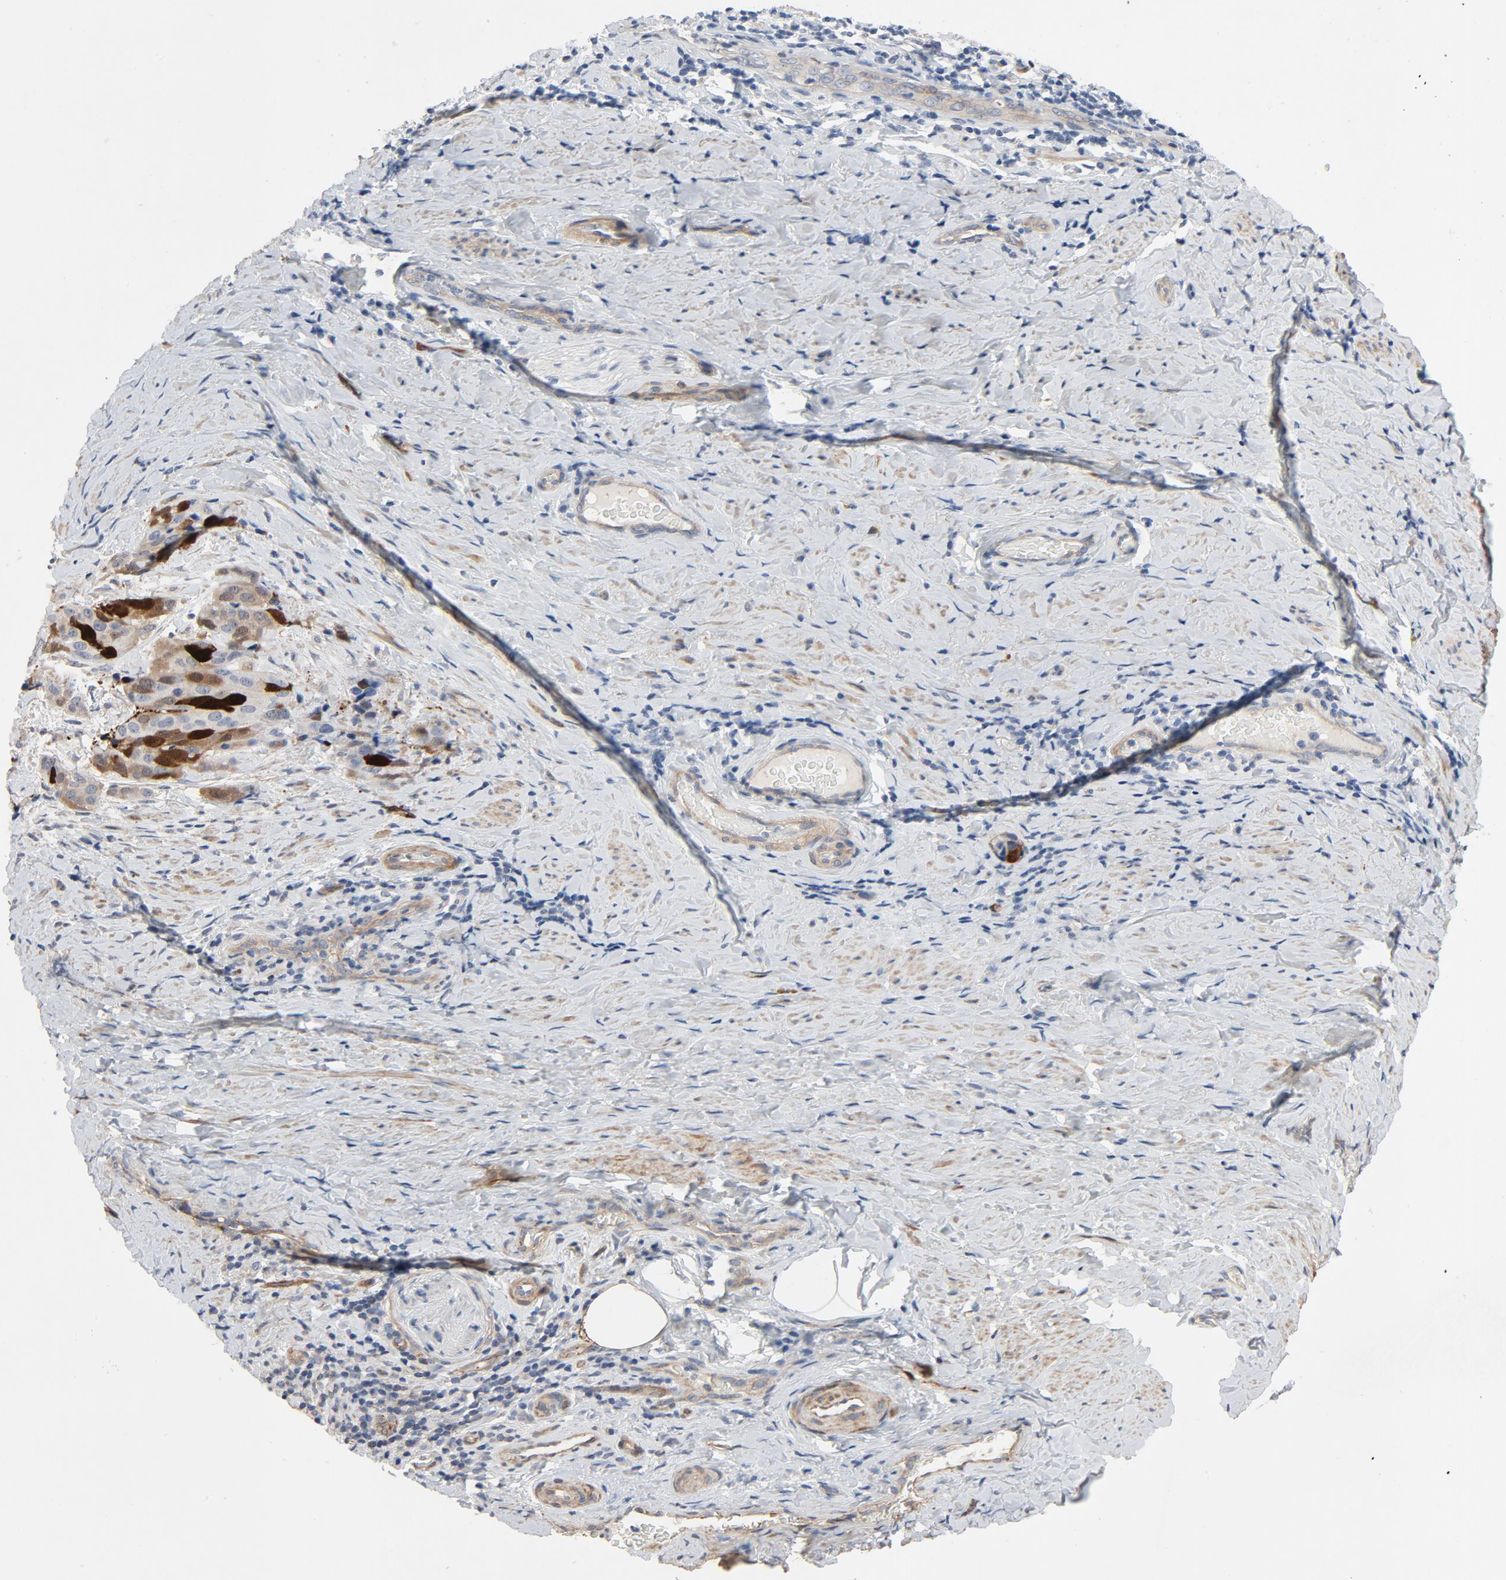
{"staining": {"intensity": "strong", "quantity": "25%-75%", "location": "cytoplasmic/membranous"}, "tissue": "cervical cancer", "cell_type": "Tumor cells", "image_type": "cancer", "snomed": [{"axis": "morphology", "description": "Squamous cell carcinoma, NOS"}, {"axis": "topography", "description": "Cervix"}], "caption": "Immunohistochemical staining of human cervical squamous cell carcinoma reveals strong cytoplasmic/membranous protein staining in approximately 25%-75% of tumor cells.", "gene": "KDR", "patient": {"sex": "female", "age": 54}}